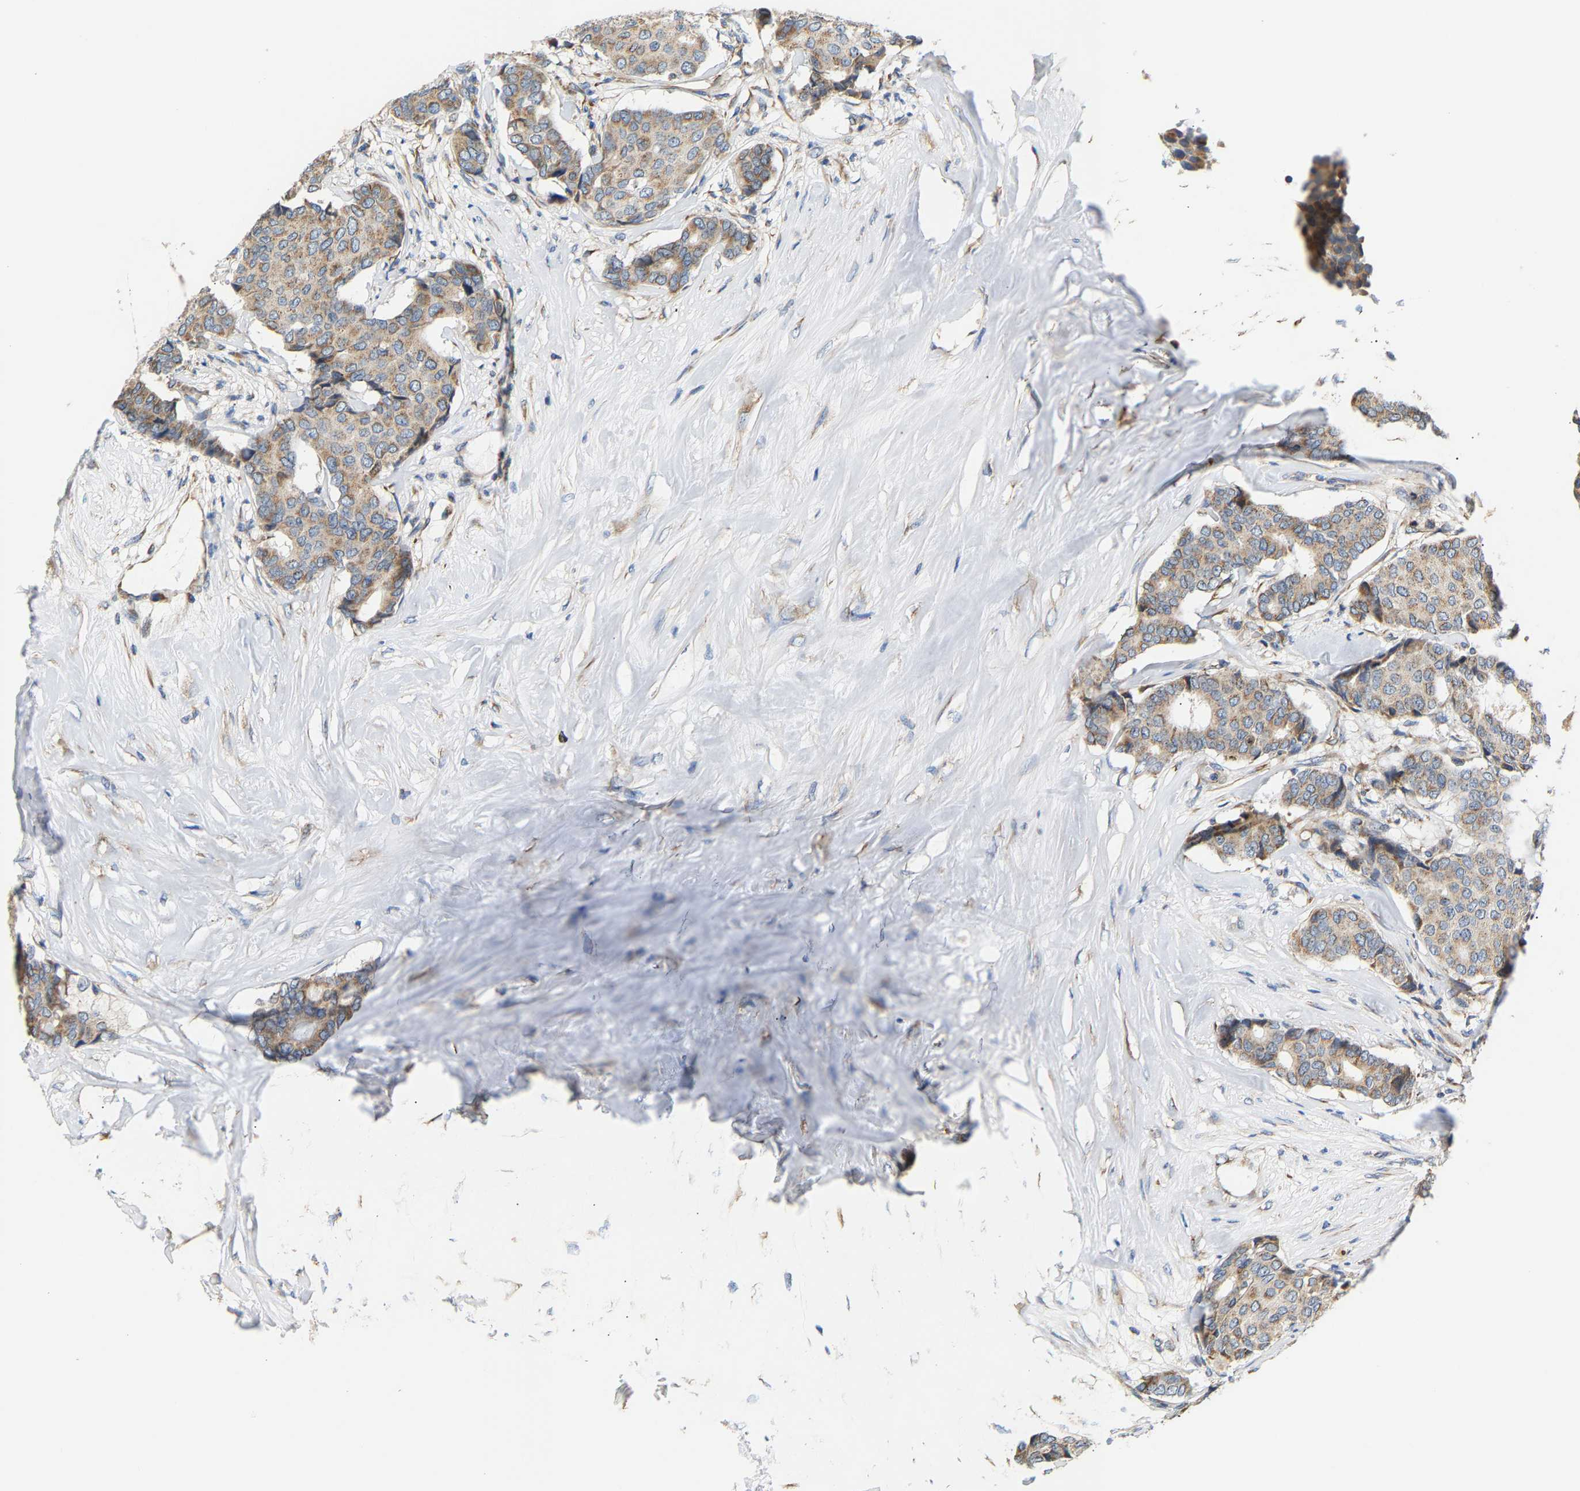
{"staining": {"intensity": "moderate", "quantity": ">75%", "location": "cytoplasmic/membranous"}, "tissue": "breast cancer", "cell_type": "Tumor cells", "image_type": "cancer", "snomed": [{"axis": "morphology", "description": "Duct carcinoma"}, {"axis": "topography", "description": "Breast"}], "caption": "Breast cancer (invasive ductal carcinoma) stained with DAB (3,3'-diaminobenzidine) immunohistochemistry displays medium levels of moderate cytoplasmic/membranous staining in approximately >75% of tumor cells.", "gene": "TMEM168", "patient": {"sex": "female", "age": 75}}